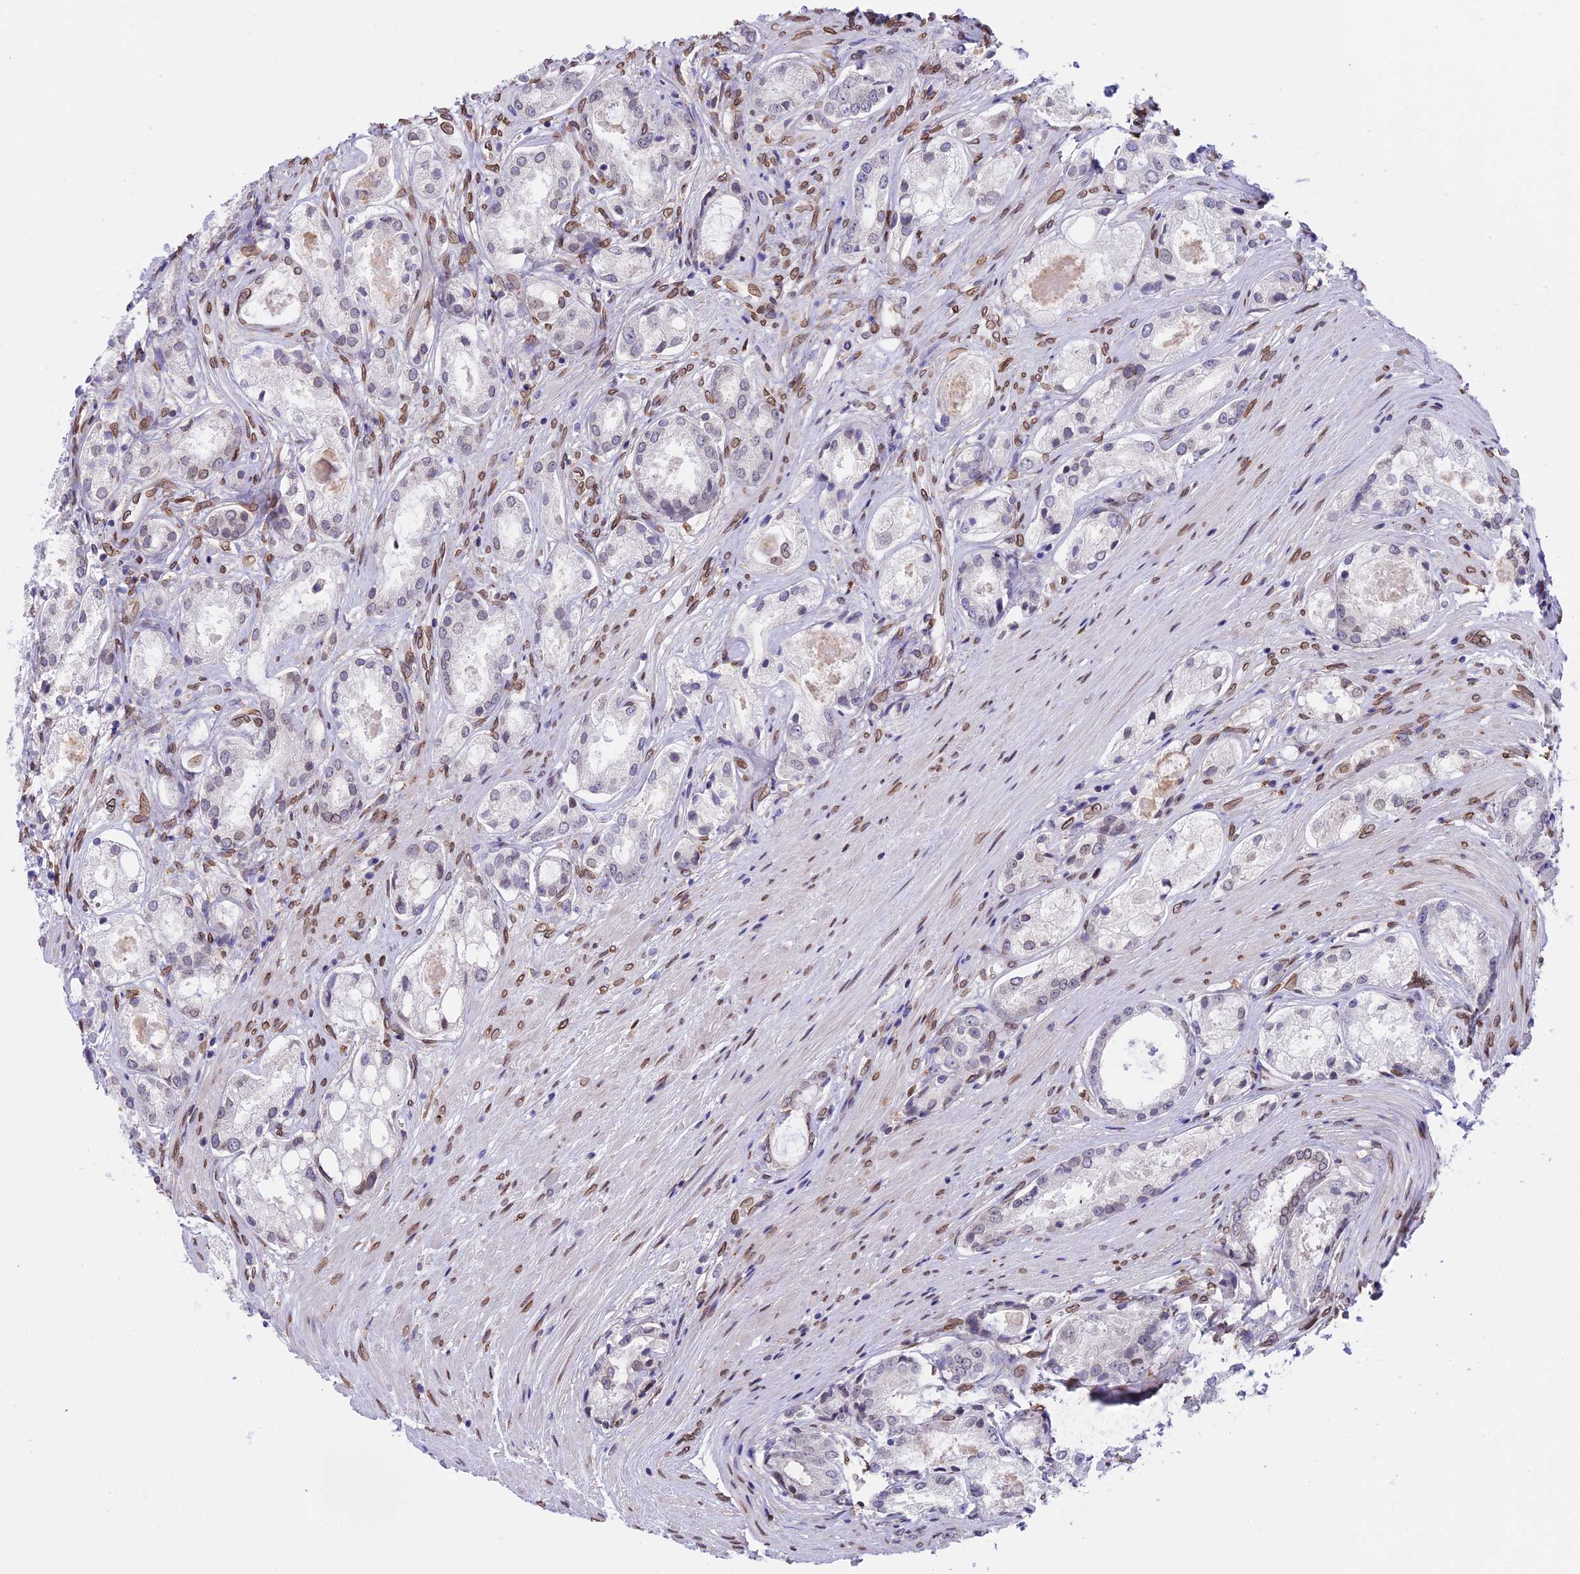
{"staining": {"intensity": "weak", "quantity": "<25%", "location": "nuclear"}, "tissue": "prostate cancer", "cell_type": "Tumor cells", "image_type": "cancer", "snomed": [{"axis": "morphology", "description": "Adenocarcinoma, Low grade"}, {"axis": "topography", "description": "Prostate"}], "caption": "Prostate cancer was stained to show a protein in brown. There is no significant positivity in tumor cells.", "gene": "TMPRSS7", "patient": {"sex": "male", "age": 68}}